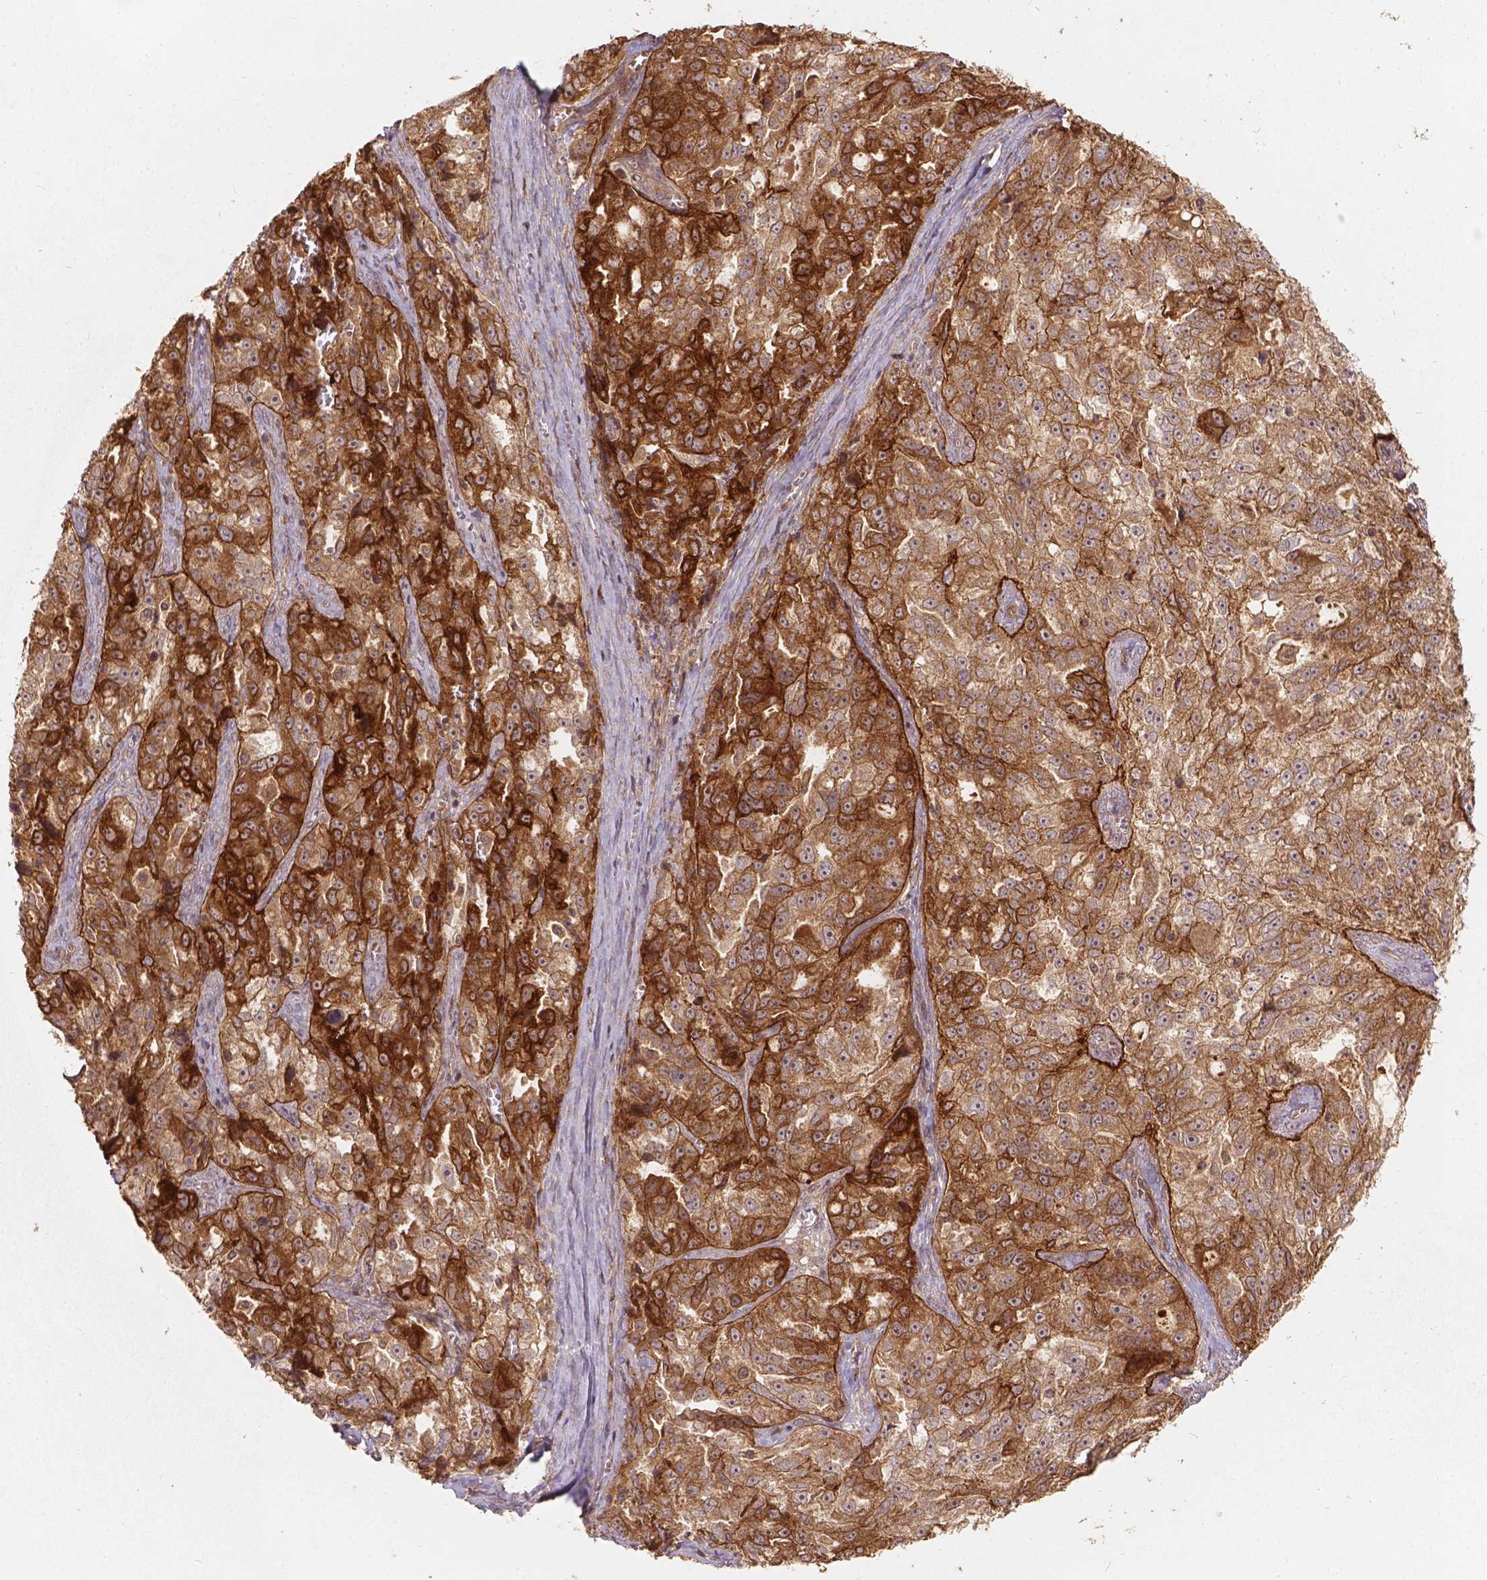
{"staining": {"intensity": "strong", "quantity": ">75%", "location": "cytoplasmic/membranous"}, "tissue": "ovarian cancer", "cell_type": "Tumor cells", "image_type": "cancer", "snomed": [{"axis": "morphology", "description": "Cystadenocarcinoma, serous, NOS"}, {"axis": "topography", "description": "Ovary"}], "caption": "Ovarian cancer stained with DAB (3,3'-diaminobenzidine) immunohistochemistry shows high levels of strong cytoplasmic/membranous staining in approximately >75% of tumor cells.", "gene": "XPR1", "patient": {"sex": "female", "age": 51}}